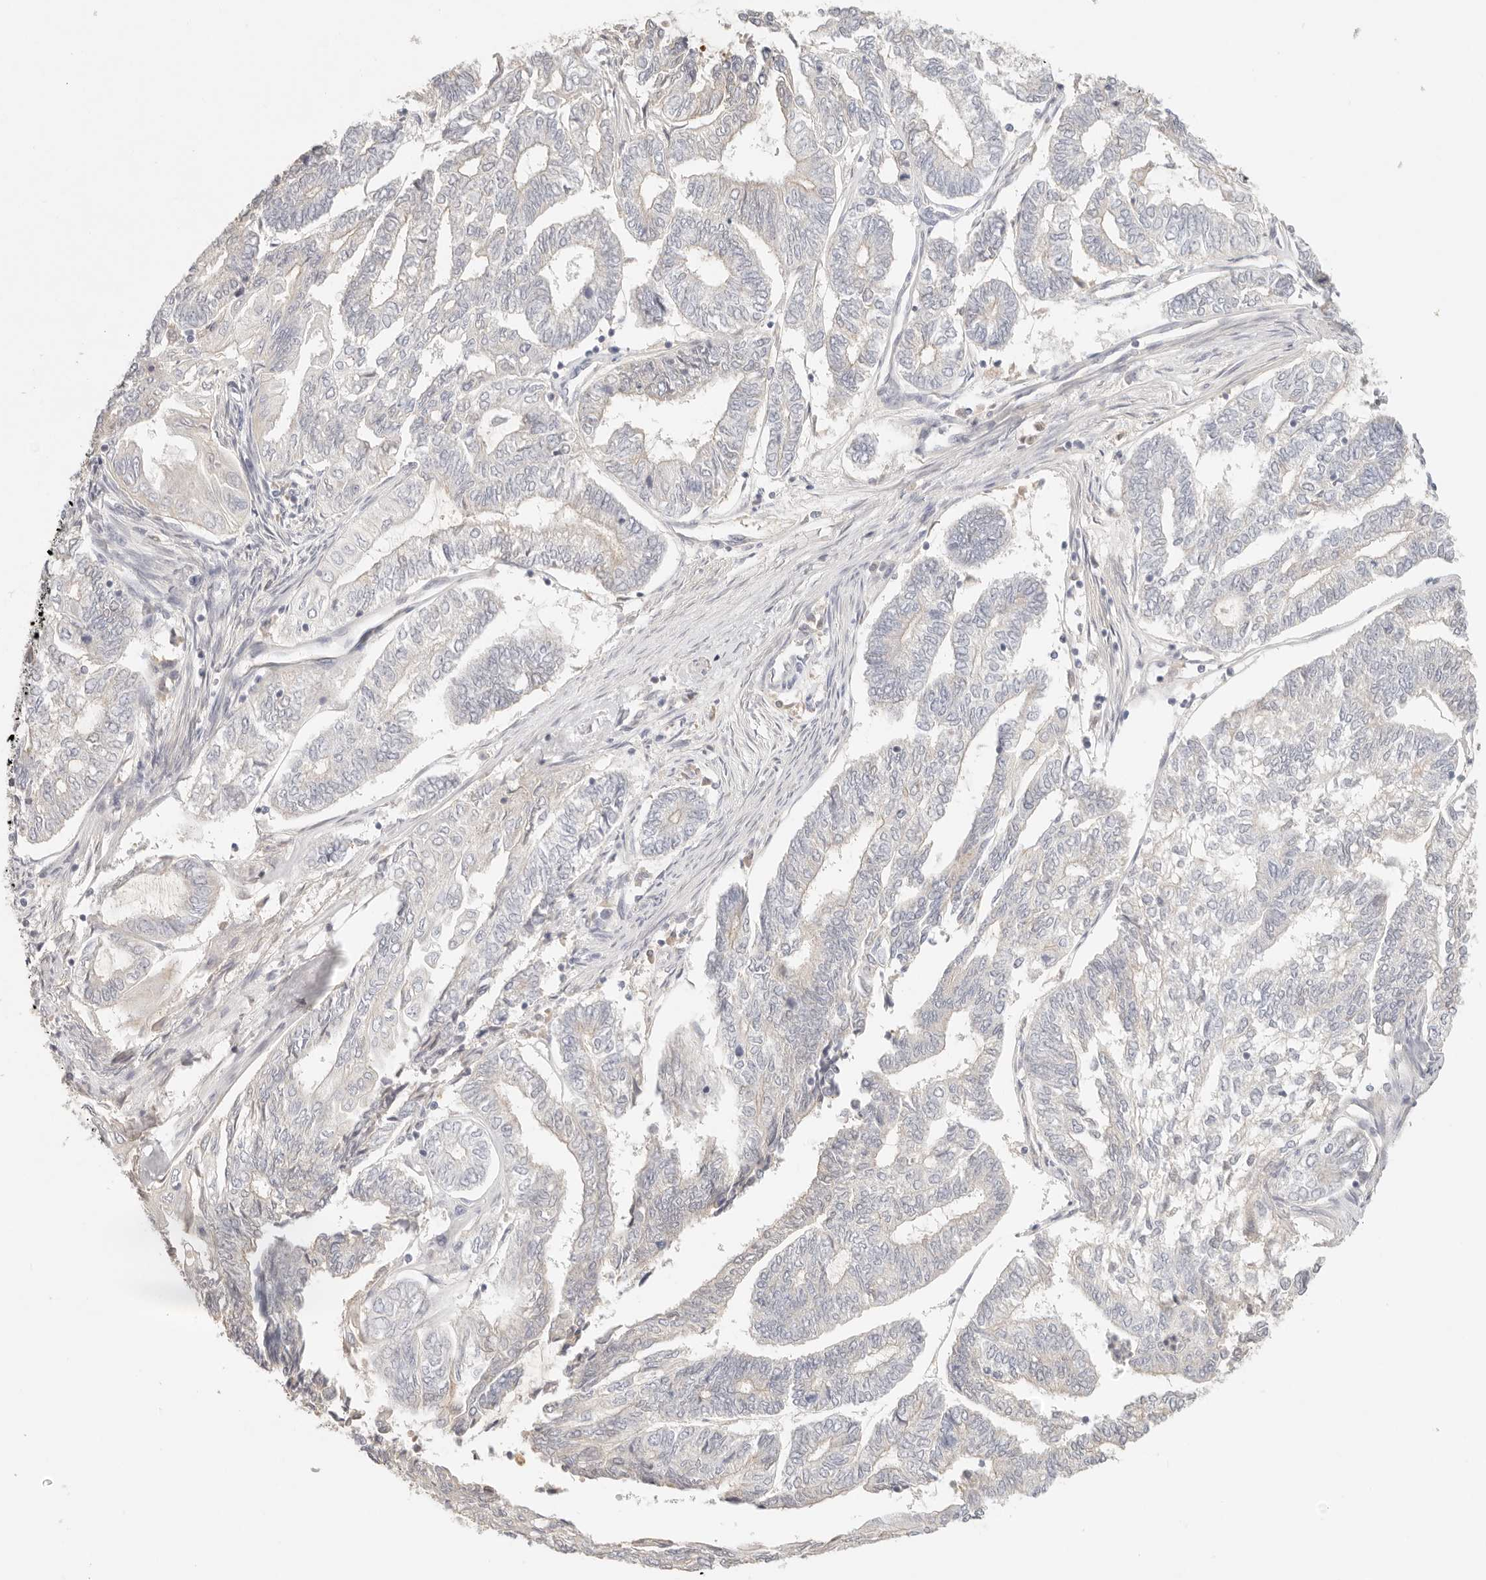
{"staining": {"intensity": "moderate", "quantity": "<25%", "location": "cytoplasmic/membranous"}, "tissue": "endometrial cancer", "cell_type": "Tumor cells", "image_type": "cancer", "snomed": [{"axis": "morphology", "description": "Adenocarcinoma, NOS"}, {"axis": "topography", "description": "Uterus"}, {"axis": "topography", "description": "Endometrium"}], "caption": "Endometrial cancer (adenocarcinoma) stained for a protein (brown) reveals moderate cytoplasmic/membranous positive staining in approximately <25% of tumor cells.", "gene": "CEP120", "patient": {"sex": "female", "age": 70}}